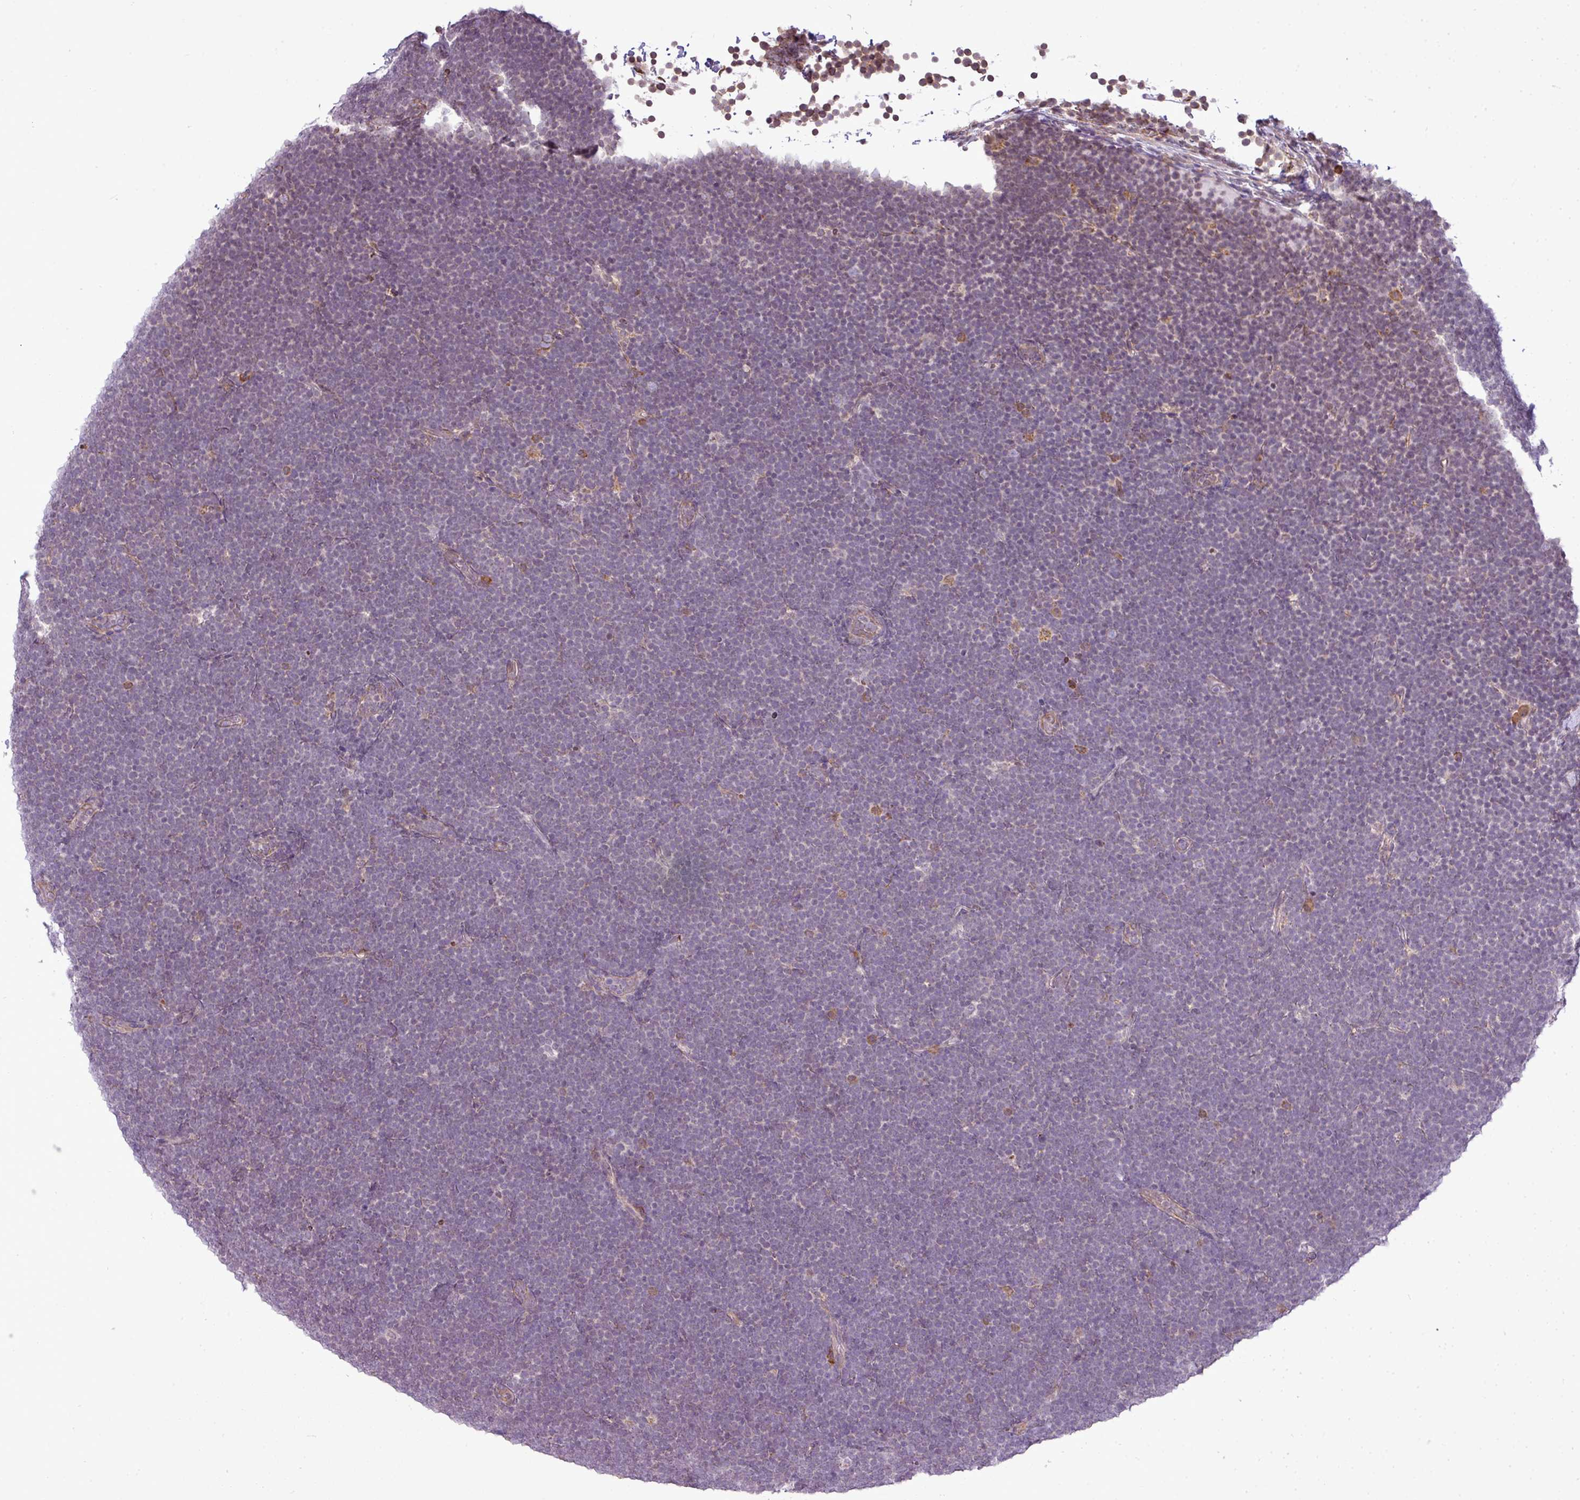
{"staining": {"intensity": "negative", "quantity": "none", "location": "none"}, "tissue": "lymphoma", "cell_type": "Tumor cells", "image_type": "cancer", "snomed": [{"axis": "morphology", "description": "Malignant lymphoma, non-Hodgkin's type, High grade"}, {"axis": "topography", "description": "Lymph node"}], "caption": "This is an immunohistochemistry photomicrograph of human malignant lymphoma, non-Hodgkin's type (high-grade). There is no positivity in tumor cells.", "gene": "COX18", "patient": {"sex": "male", "age": 13}}